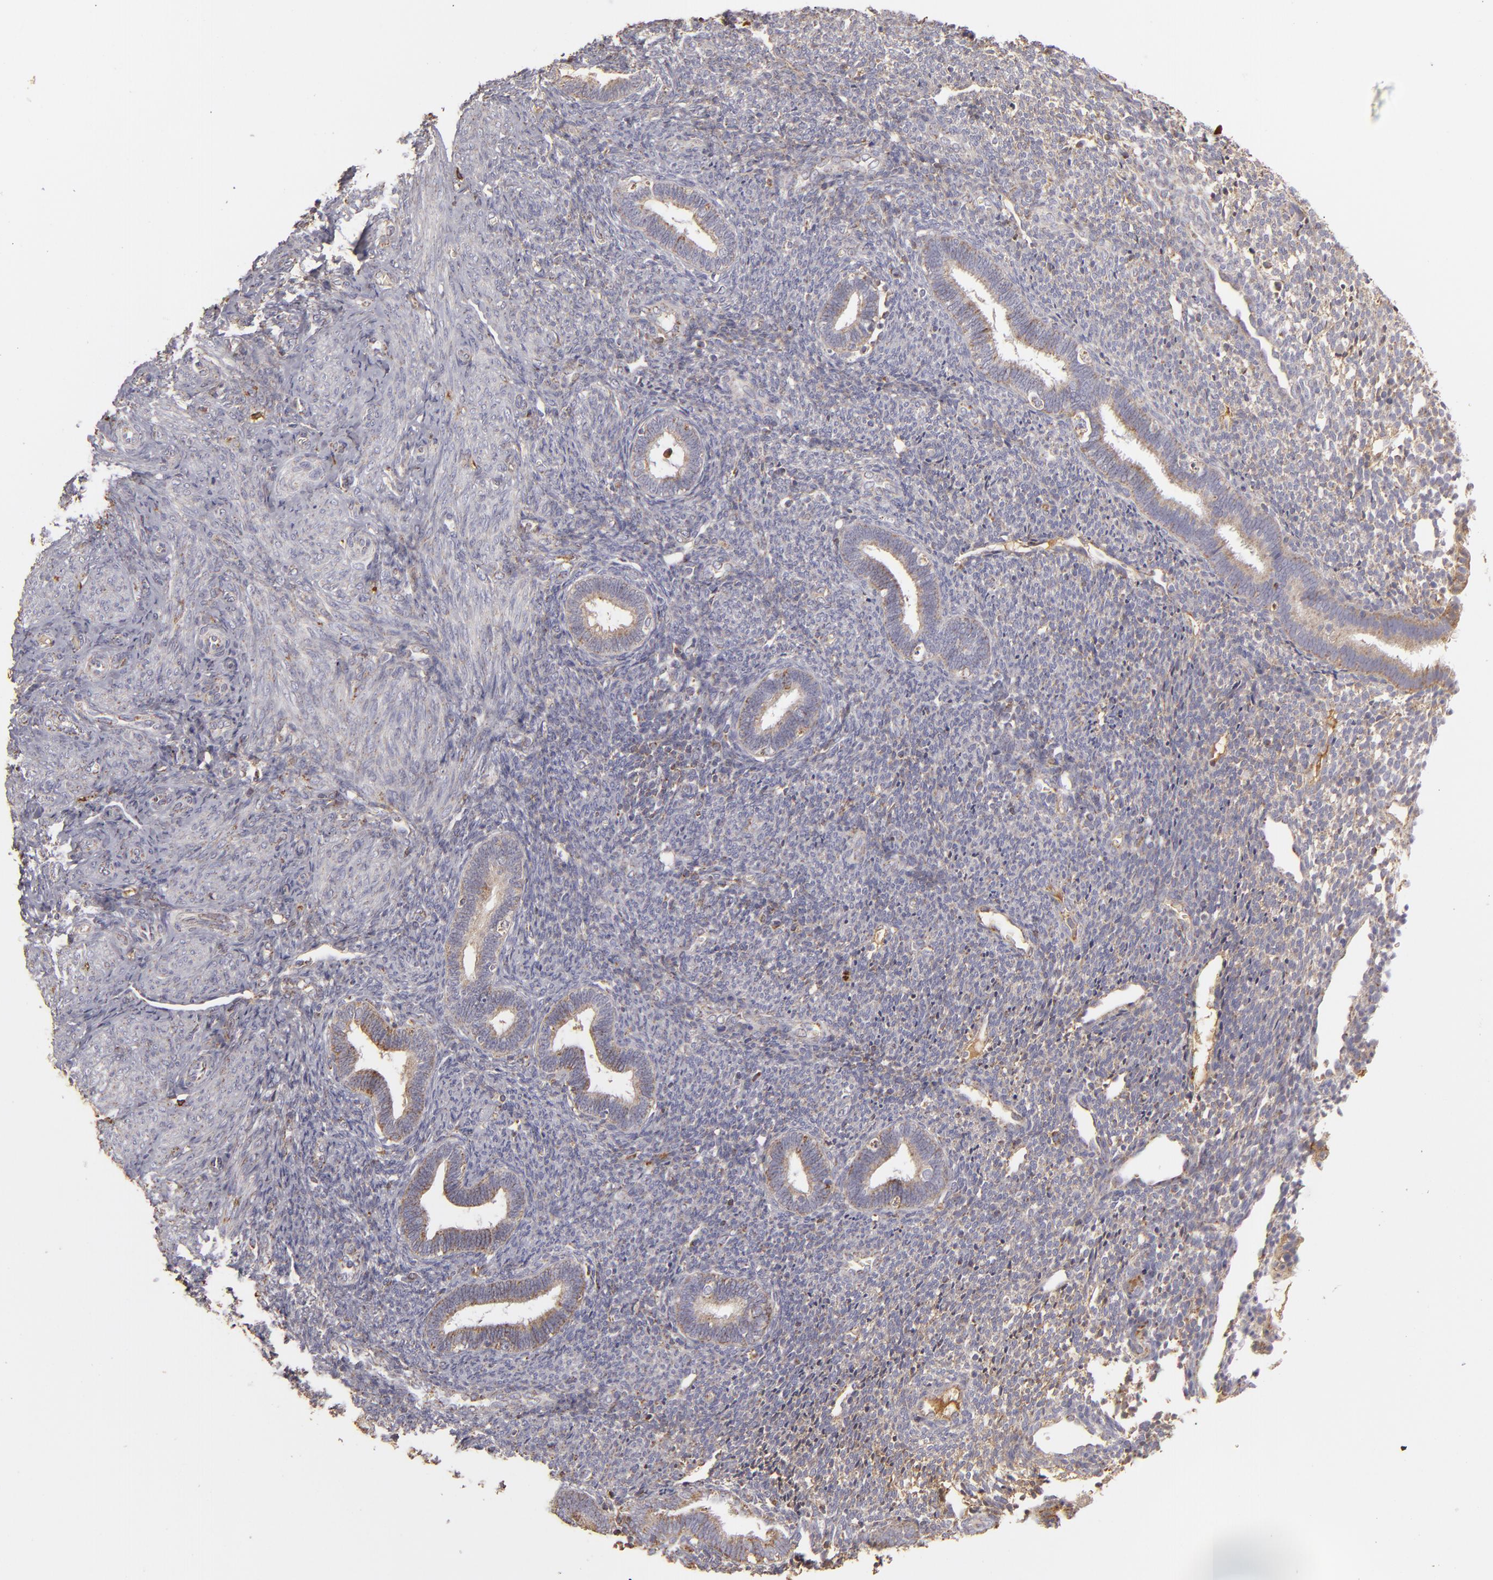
{"staining": {"intensity": "weak", "quantity": ">75%", "location": "cytoplasmic/membranous"}, "tissue": "endometrium", "cell_type": "Cells in endometrial stroma", "image_type": "normal", "snomed": [{"axis": "morphology", "description": "Normal tissue, NOS"}, {"axis": "topography", "description": "Endometrium"}], "caption": "Immunohistochemical staining of unremarkable endometrium reveals low levels of weak cytoplasmic/membranous staining in approximately >75% of cells in endometrial stroma.", "gene": "CFB", "patient": {"sex": "female", "age": 27}}